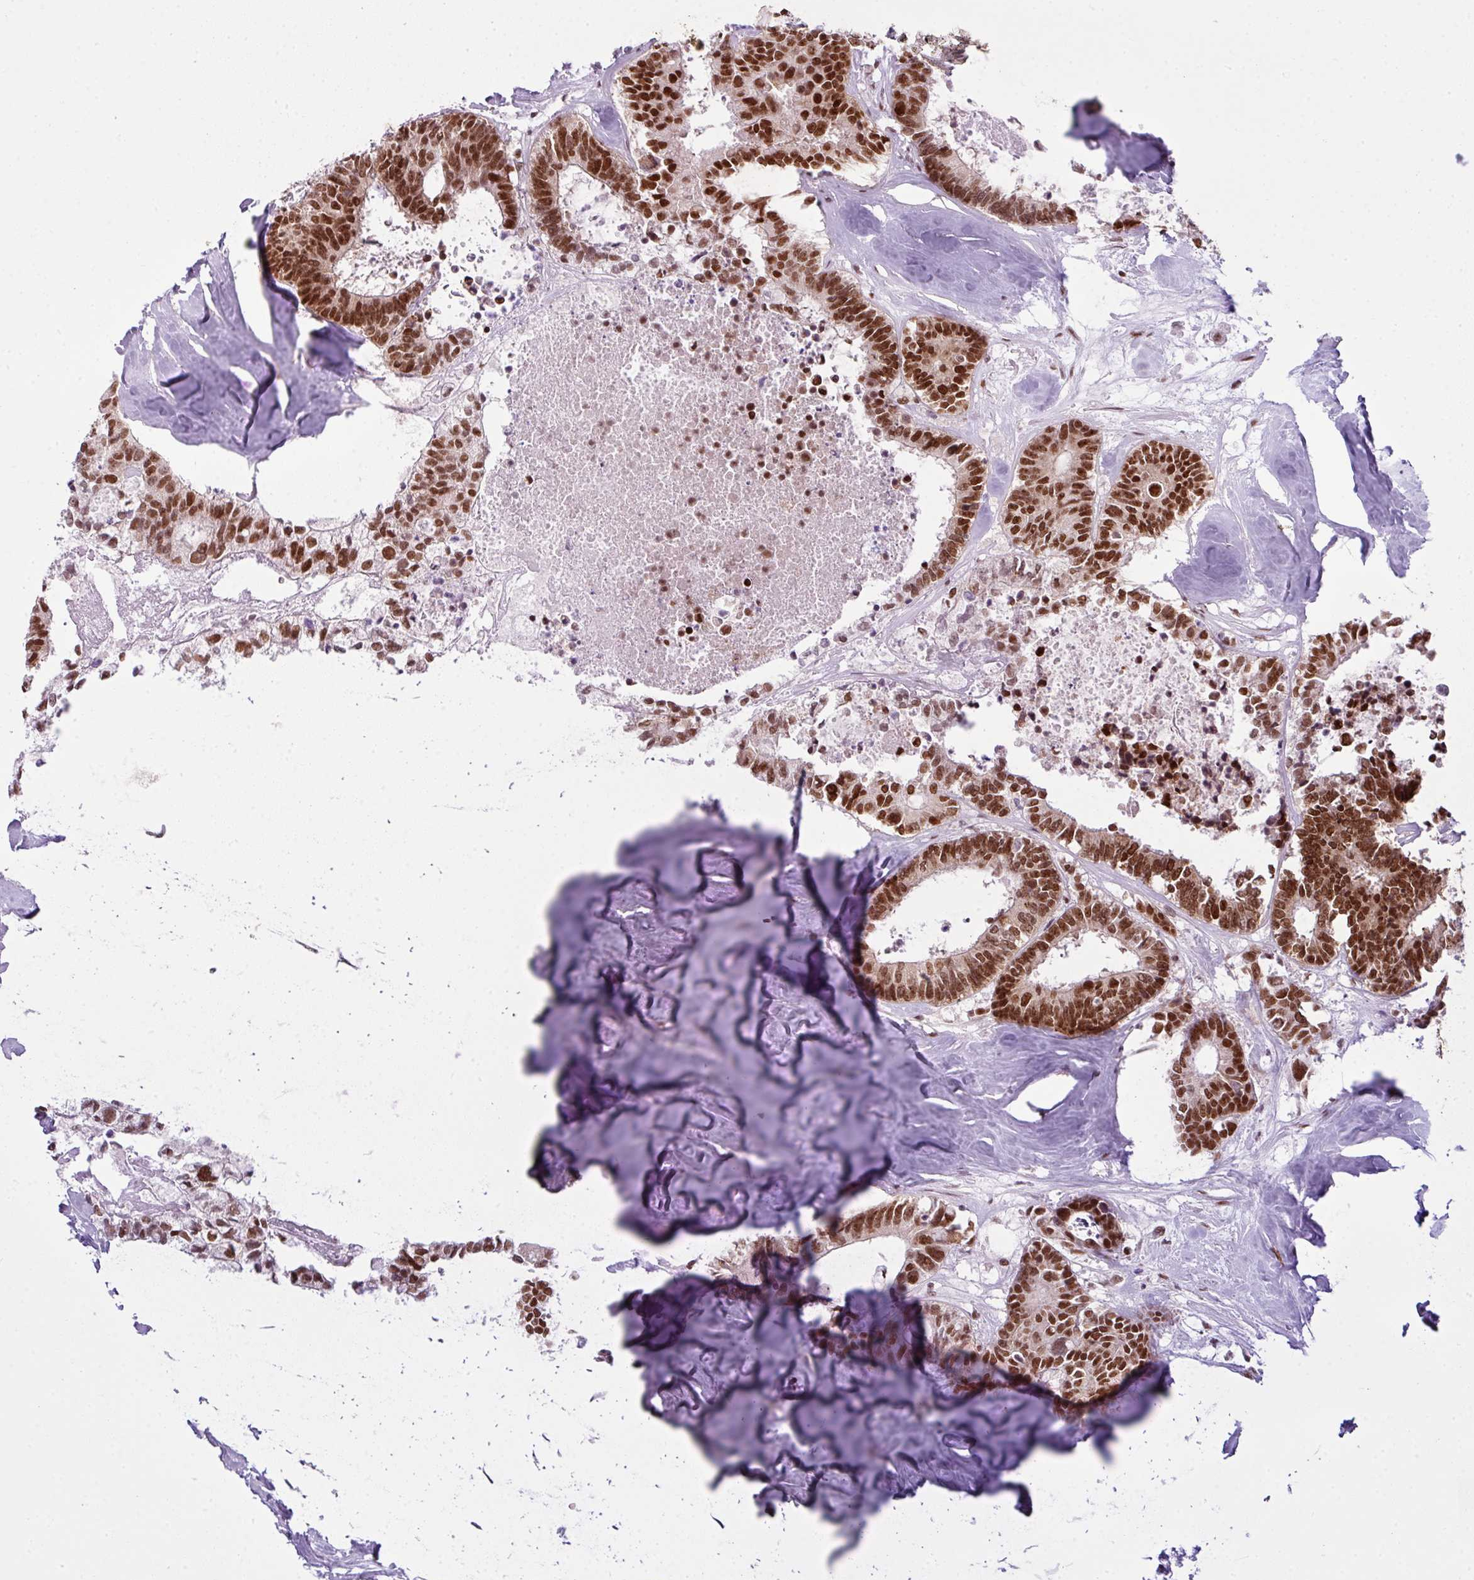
{"staining": {"intensity": "strong", "quantity": ">75%", "location": "nuclear"}, "tissue": "colorectal cancer", "cell_type": "Tumor cells", "image_type": "cancer", "snomed": [{"axis": "morphology", "description": "Adenocarcinoma, NOS"}, {"axis": "topography", "description": "Colon"}, {"axis": "topography", "description": "Rectum"}], "caption": "There is high levels of strong nuclear positivity in tumor cells of adenocarcinoma (colorectal), as demonstrated by immunohistochemical staining (brown color).", "gene": "ARL6IP4", "patient": {"sex": "male", "age": 57}}